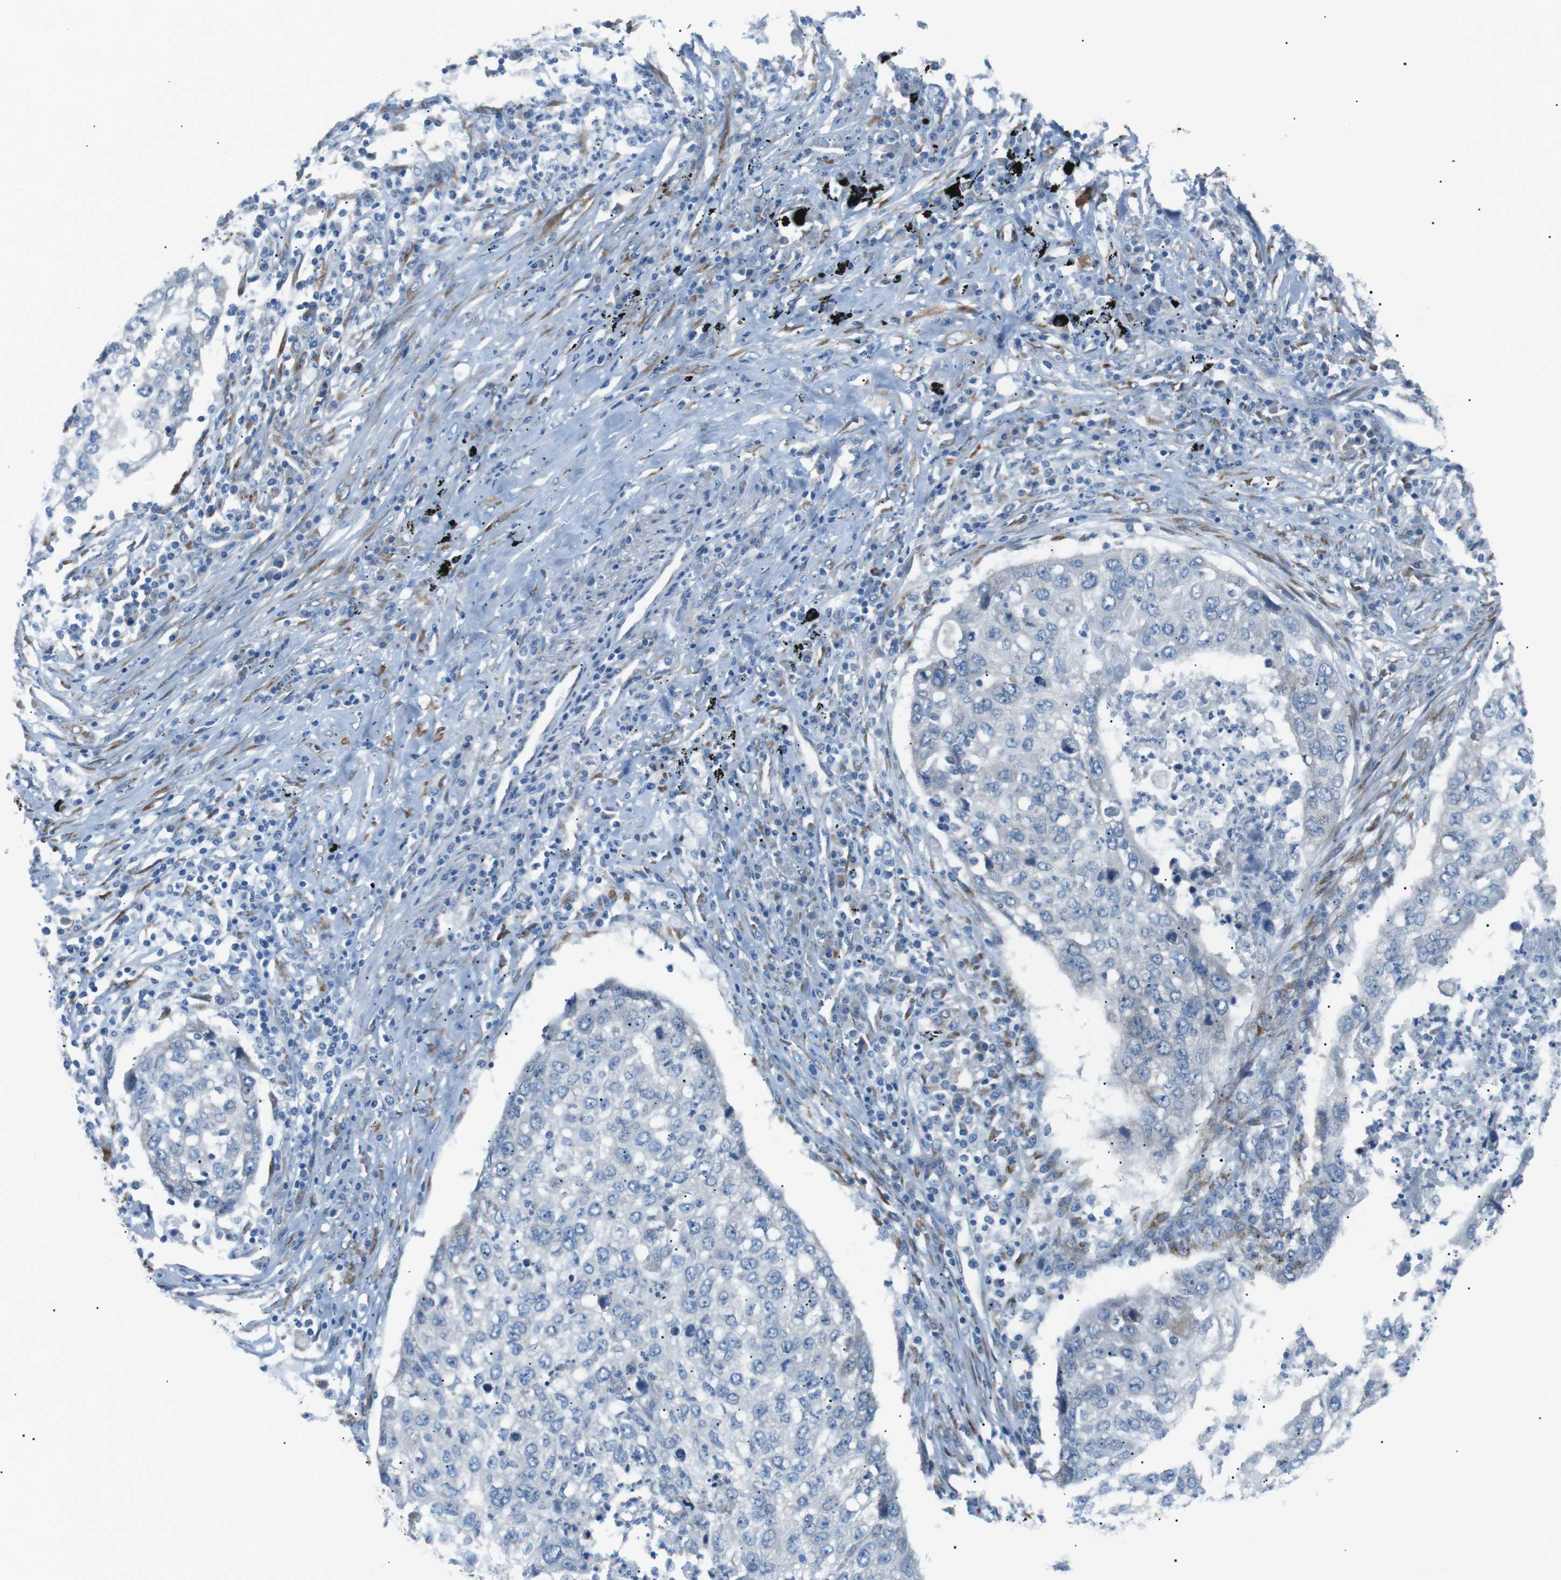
{"staining": {"intensity": "negative", "quantity": "none", "location": "none"}, "tissue": "lung cancer", "cell_type": "Tumor cells", "image_type": "cancer", "snomed": [{"axis": "morphology", "description": "Squamous cell carcinoma, NOS"}, {"axis": "topography", "description": "Lung"}], "caption": "High magnification brightfield microscopy of lung squamous cell carcinoma stained with DAB (3,3'-diaminobenzidine) (brown) and counterstained with hematoxylin (blue): tumor cells show no significant expression. (Stains: DAB (3,3'-diaminobenzidine) immunohistochemistry (IHC) with hematoxylin counter stain, Microscopy: brightfield microscopy at high magnification).", "gene": "MTARC2", "patient": {"sex": "female", "age": 63}}